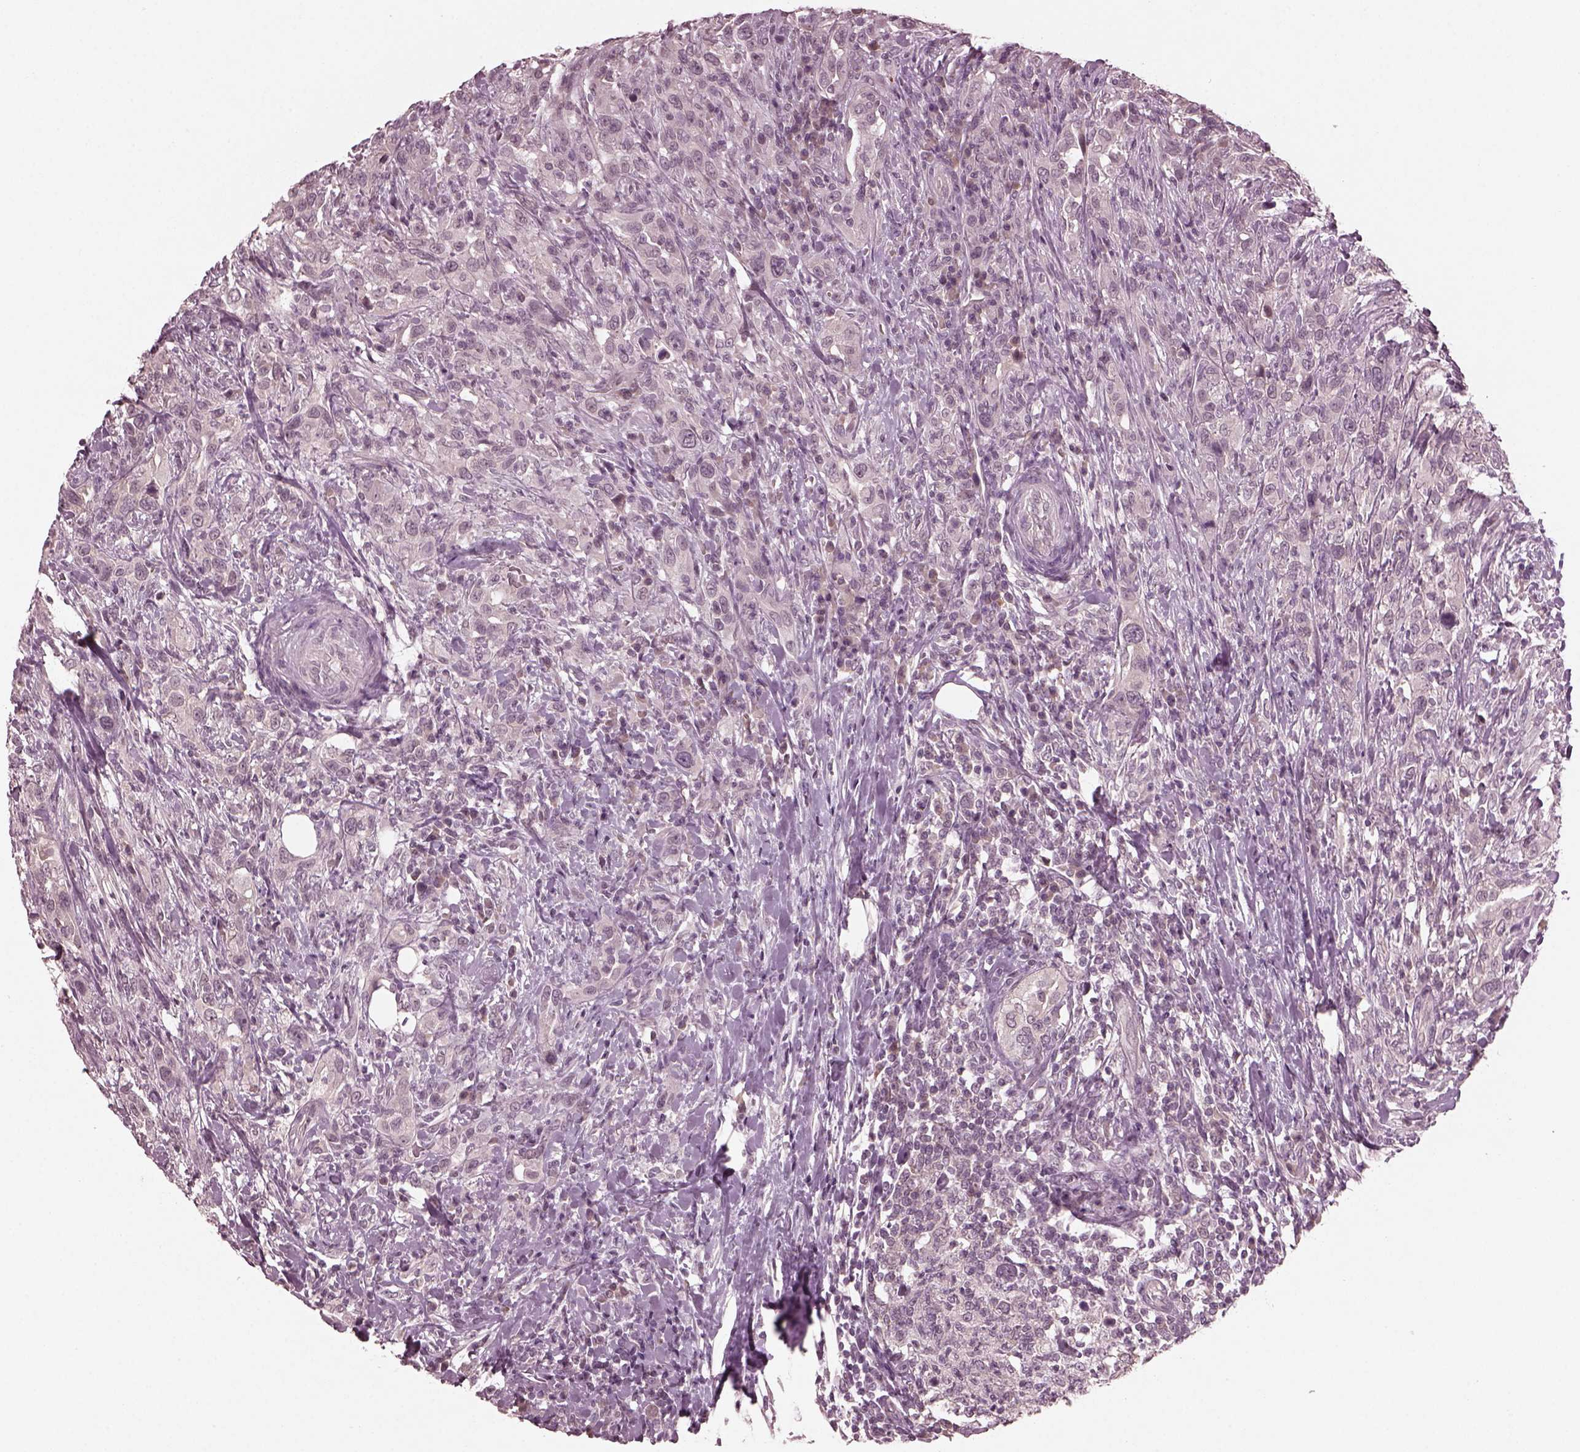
{"staining": {"intensity": "negative", "quantity": "none", "location": "none"}, "tissue": "urothelial cancer", "cell_type": "Tumor cells", "image_type": "cancer", "snomed": [{"axis": "morphology", "description": "Urothelial carcinoma, NOS"}, {"axis": "morphology", "description": "Urothelial carcinoma, High grade"}, {"axis": "topography", "description": "Urinary bladder"}], "caption": "Immunohistochemistry of human urothelial cancer reveals no expression in tumor cells.", "gene": "RGS7", "patient": {"sex": "female", "age": 64}}